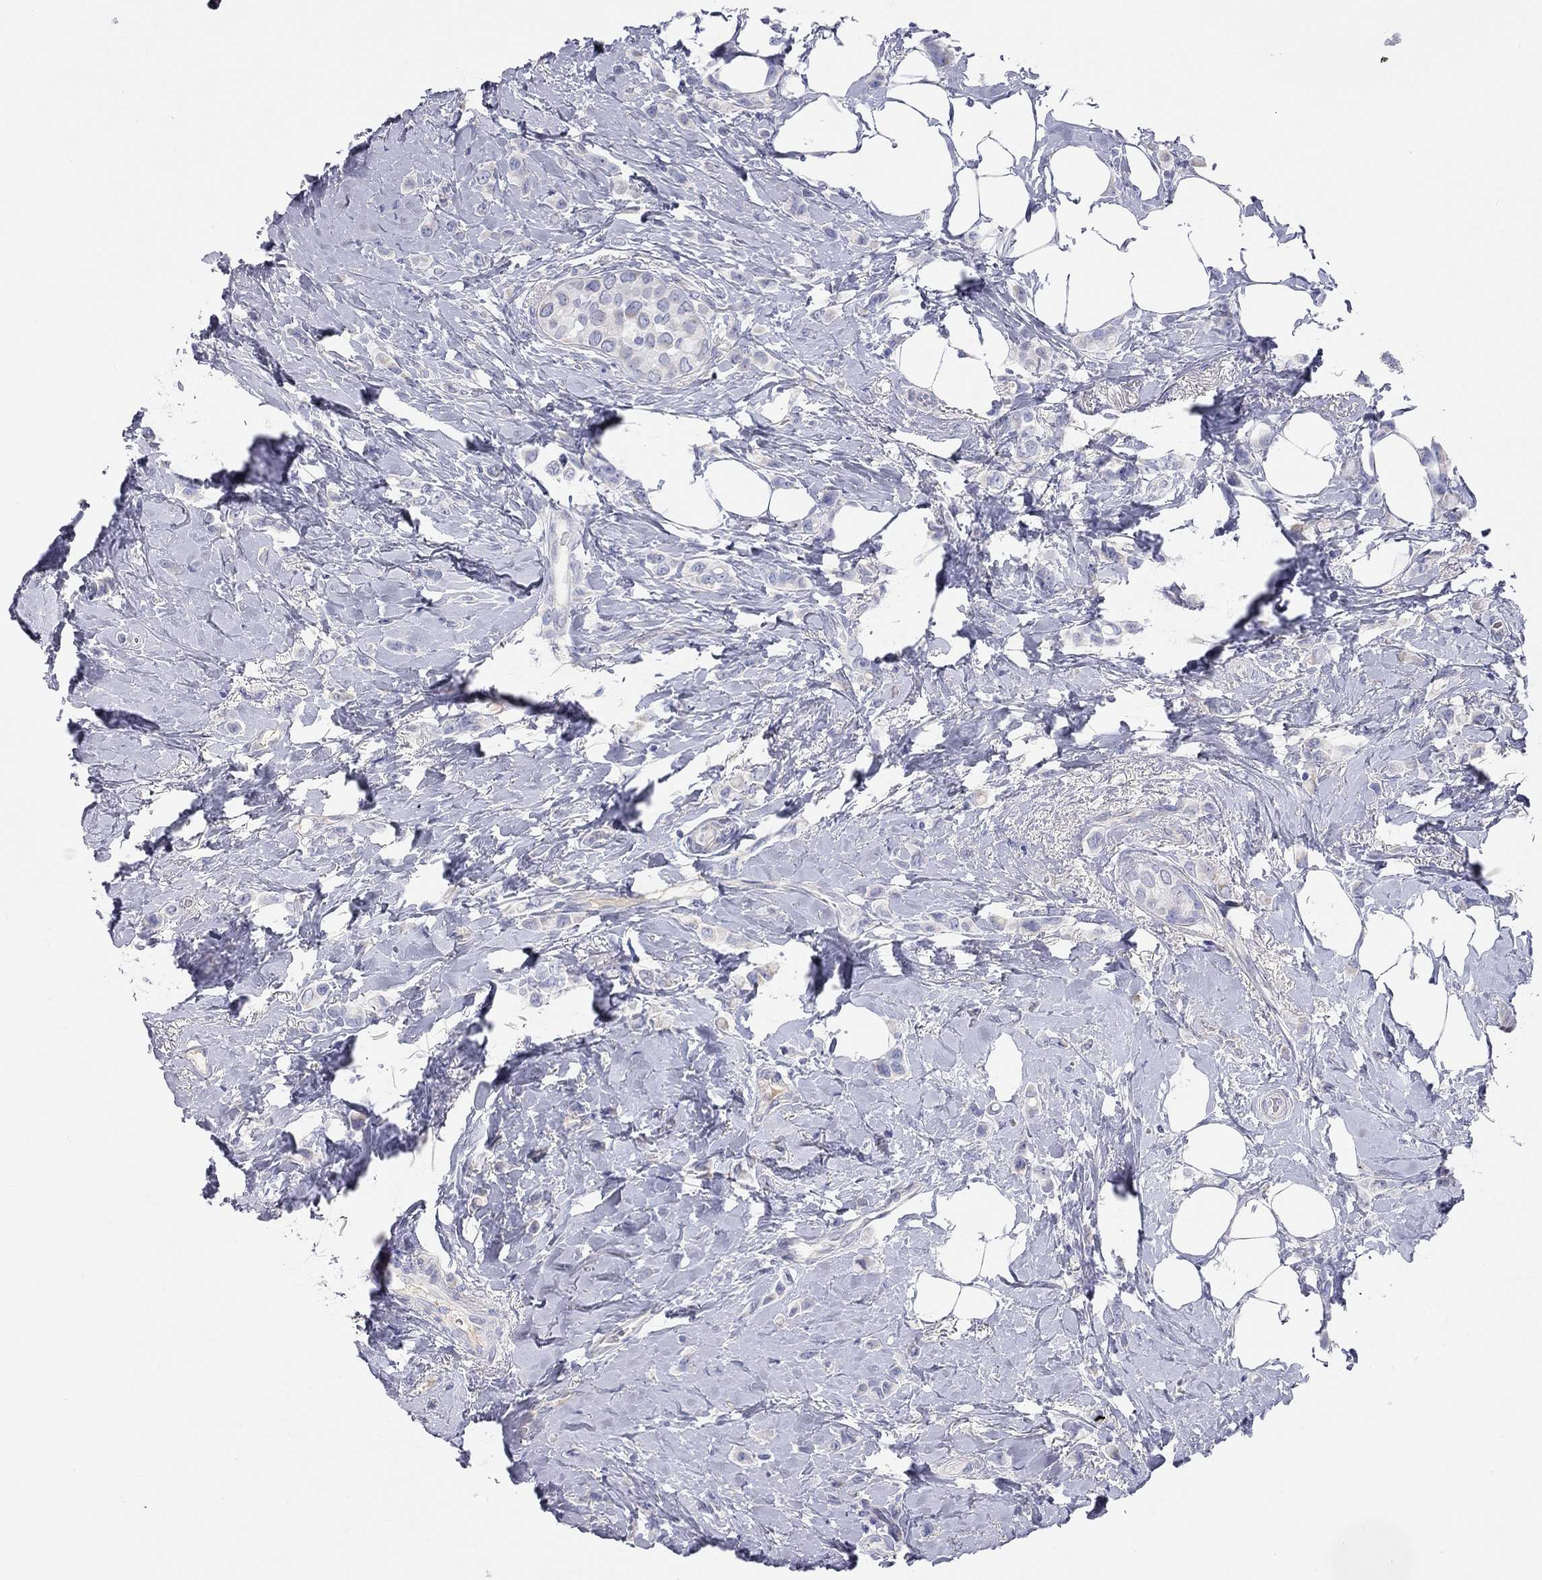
{"staining": {"intensity": "negative", "quantity": "none", "location": "none"}, "tissue": "breast cancer", "cell_type": "Tumor cells", "image_type": "cancer", "snomed": [{"axis": "morphology", "description": "Lobular carcinoma"}, {"axis": "topography", "description": "Breast"}], "caption": "IHC photomicrograph of human lobular carcinoma (breast) stained for a protein (brown), which reveals no staining in tumor cells. (Immunohistochemistry, brightfield microscopy, high magnification).", "gene": "ST7L", "patient": {"sex": "female", "age": 66}}